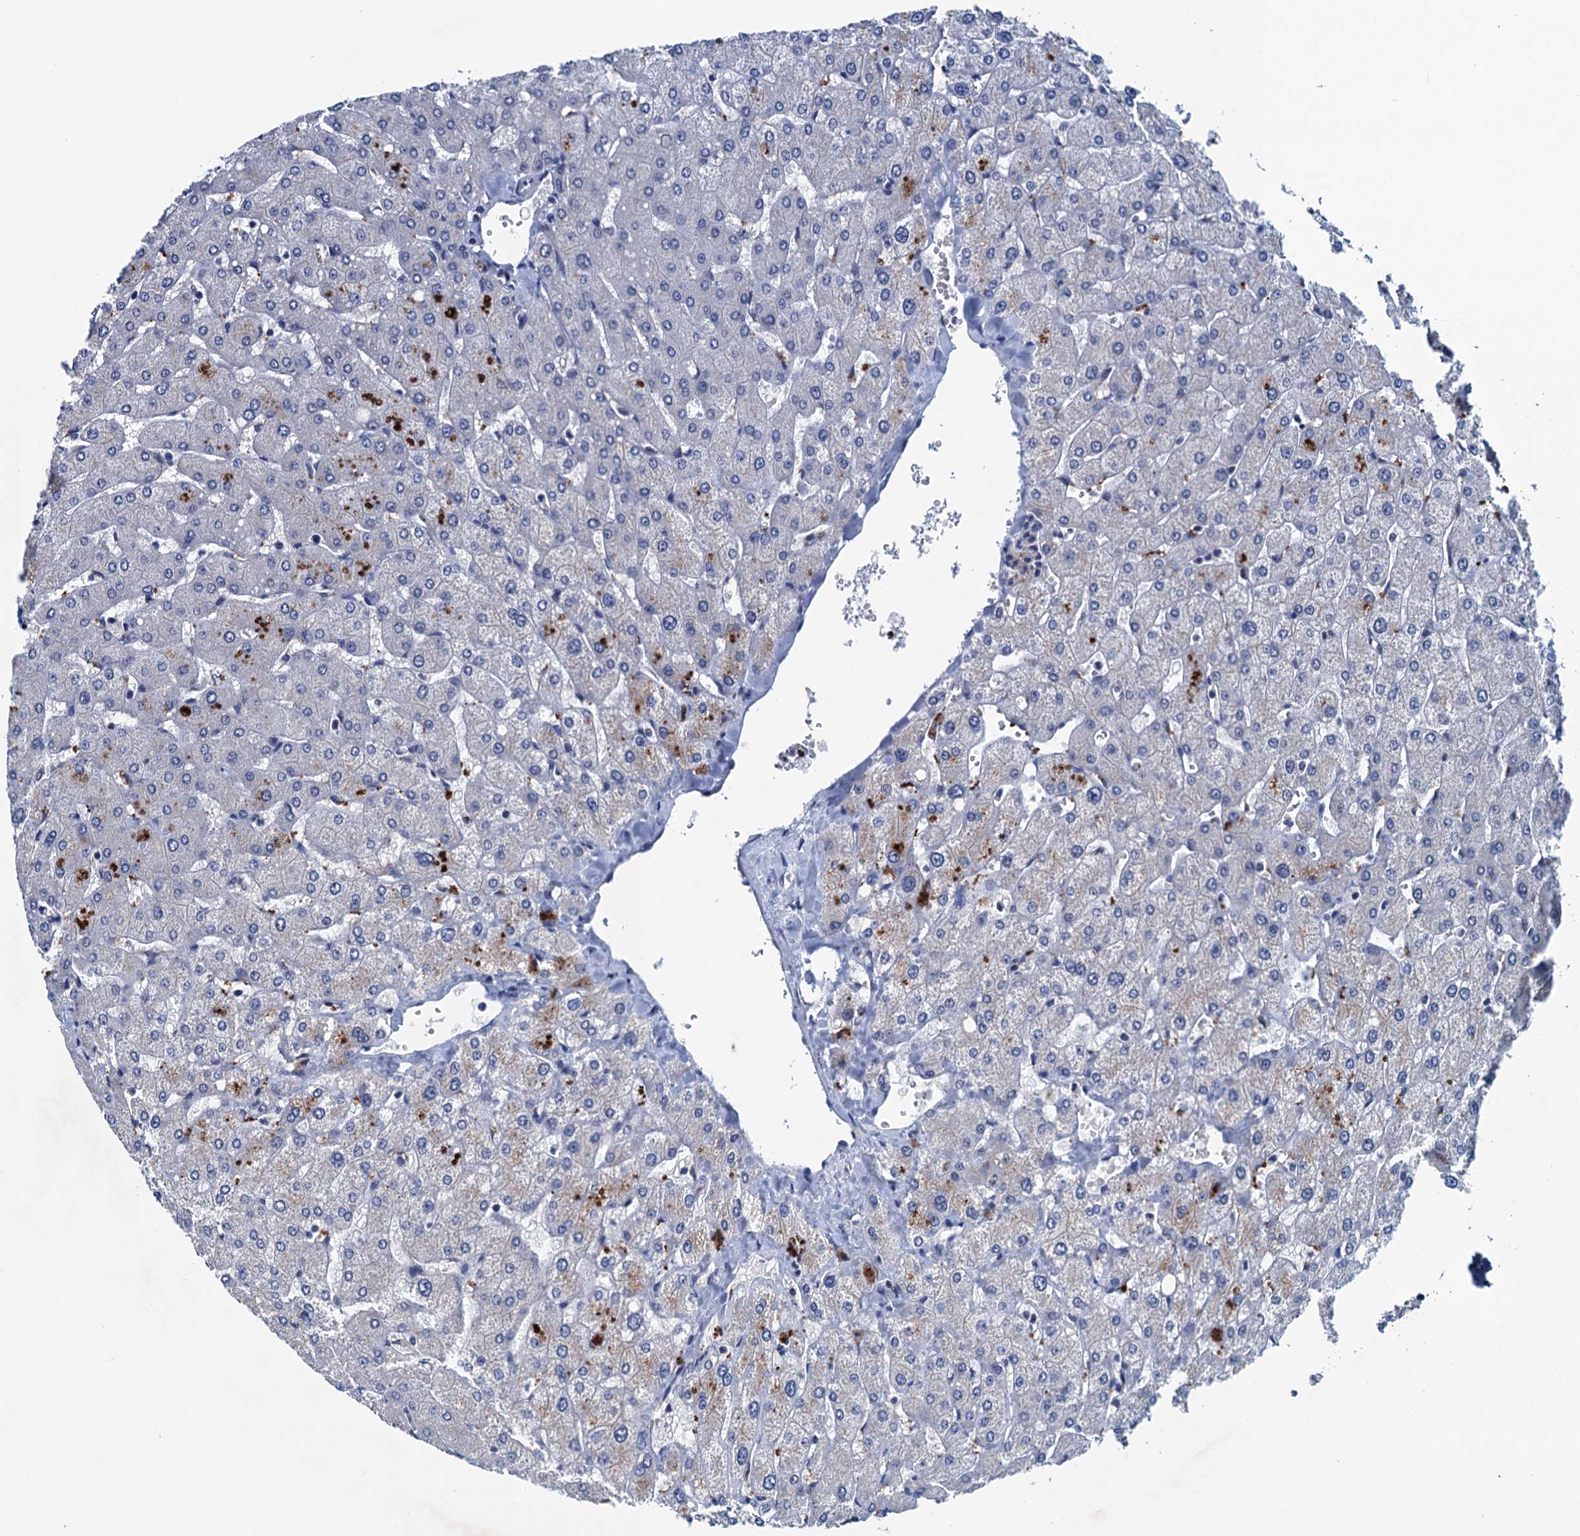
{"staining": {"intensity": "negative", "quantity": "none", "location": "none"}, "tissue": "liver", "cell_type": "Cholangiocytes", "image_type": "normal", "snomed": [{"axis": "morphology", "description": "Normal tissue, NOS"}, {"axis": "topography", "description": "Liver"}], "caption": "The IHC image has no significant positivity in cholangiocytes of liver.", "gene": "FNBP4", "patient": {"sex": "male", "age": 55}}